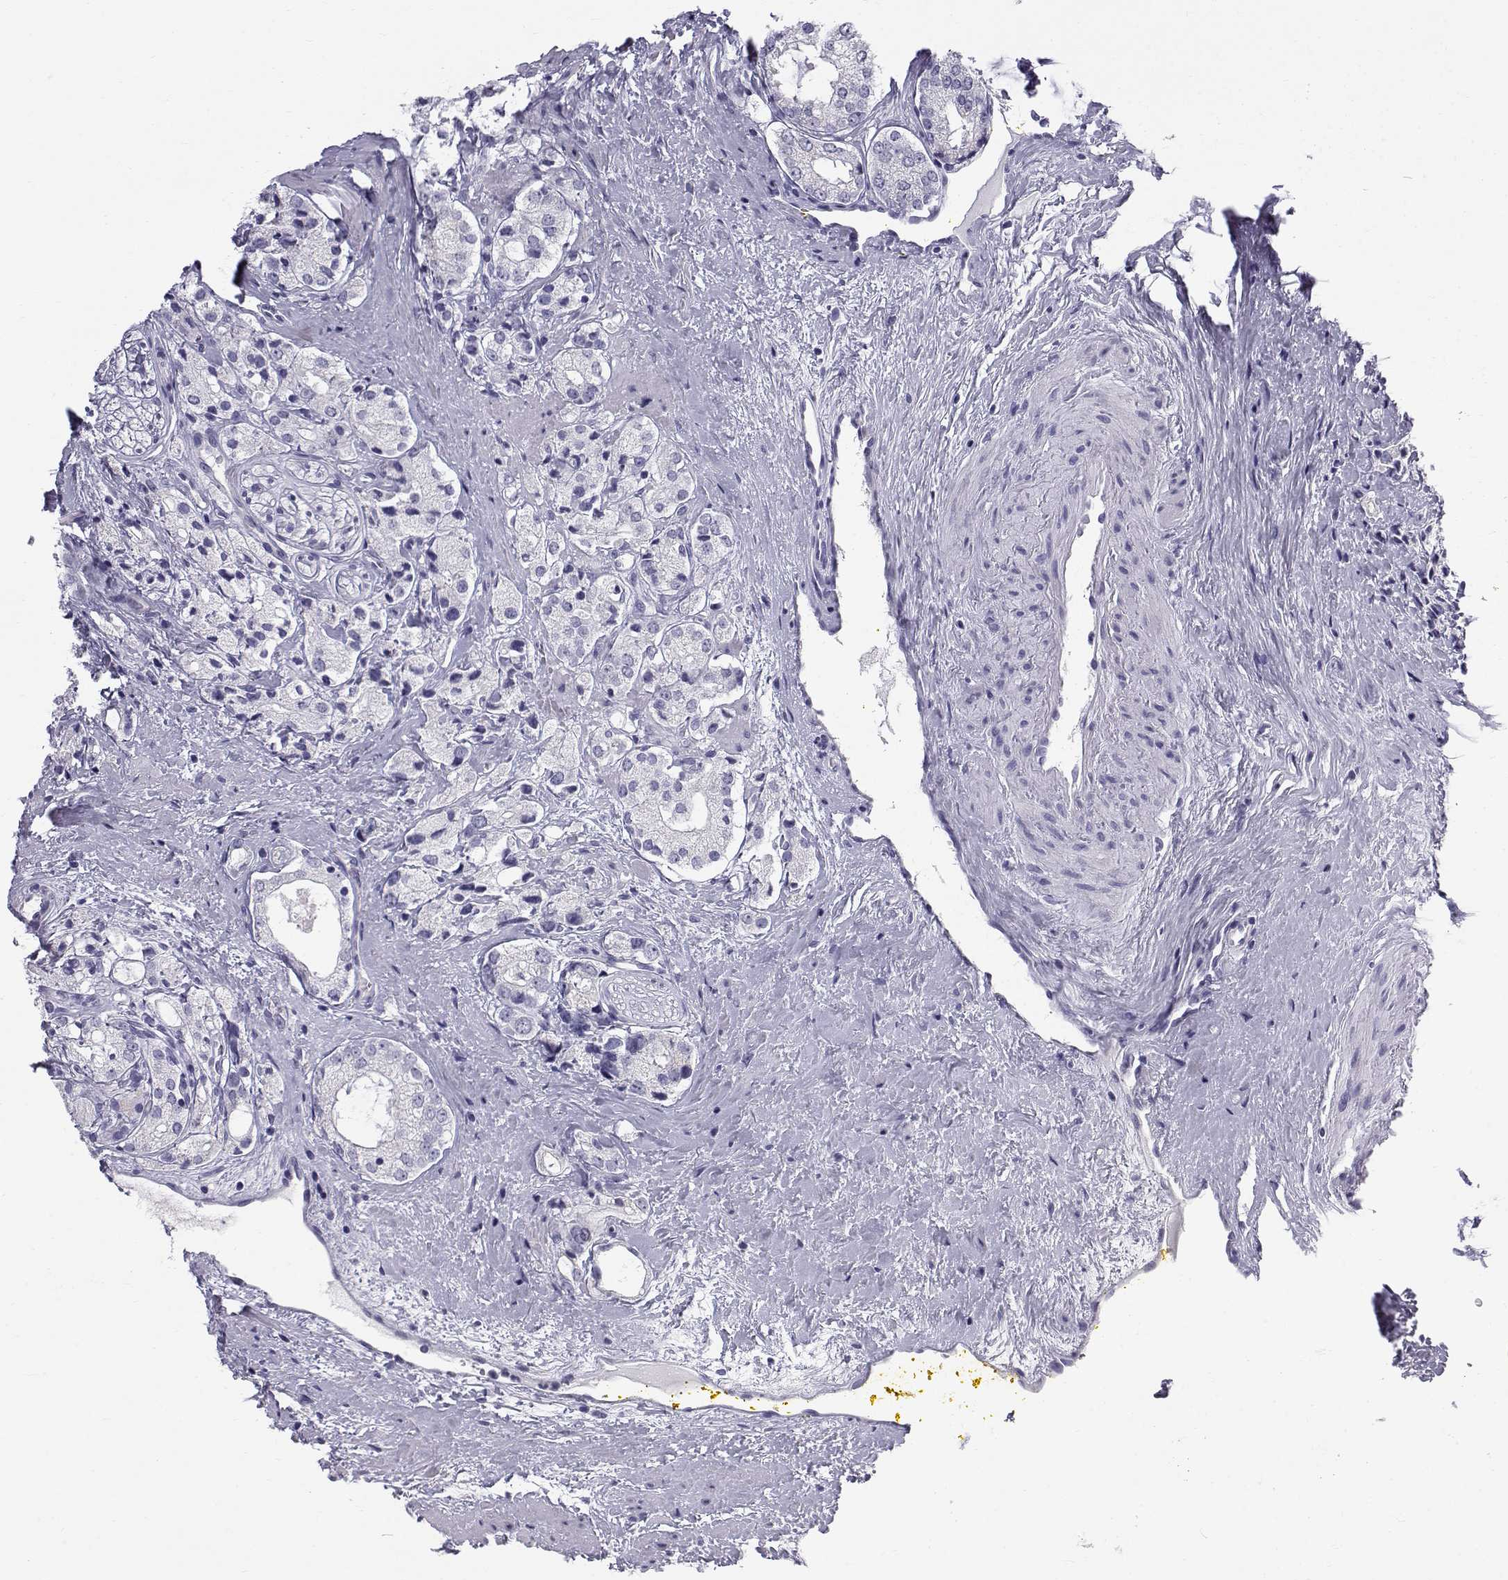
{"staining": {"intensity": "negative", "quantity": "none", "location": "none"}, "tissue": "prostate cancer", "cell_type": "Tumor cells", "image_type": "cancer", "snomed": [{"axis": "morphology", "description": "Adenocarcinoma, NOS"}, {"axis": "topography", "description": "Prostate"}], "caption": "Photomicrograph shows no significant protein staining in tumor cells of prostate adenocarcinoma.", "gene": "RNASE12", "patient": {"sex": "male", "age": 66}}